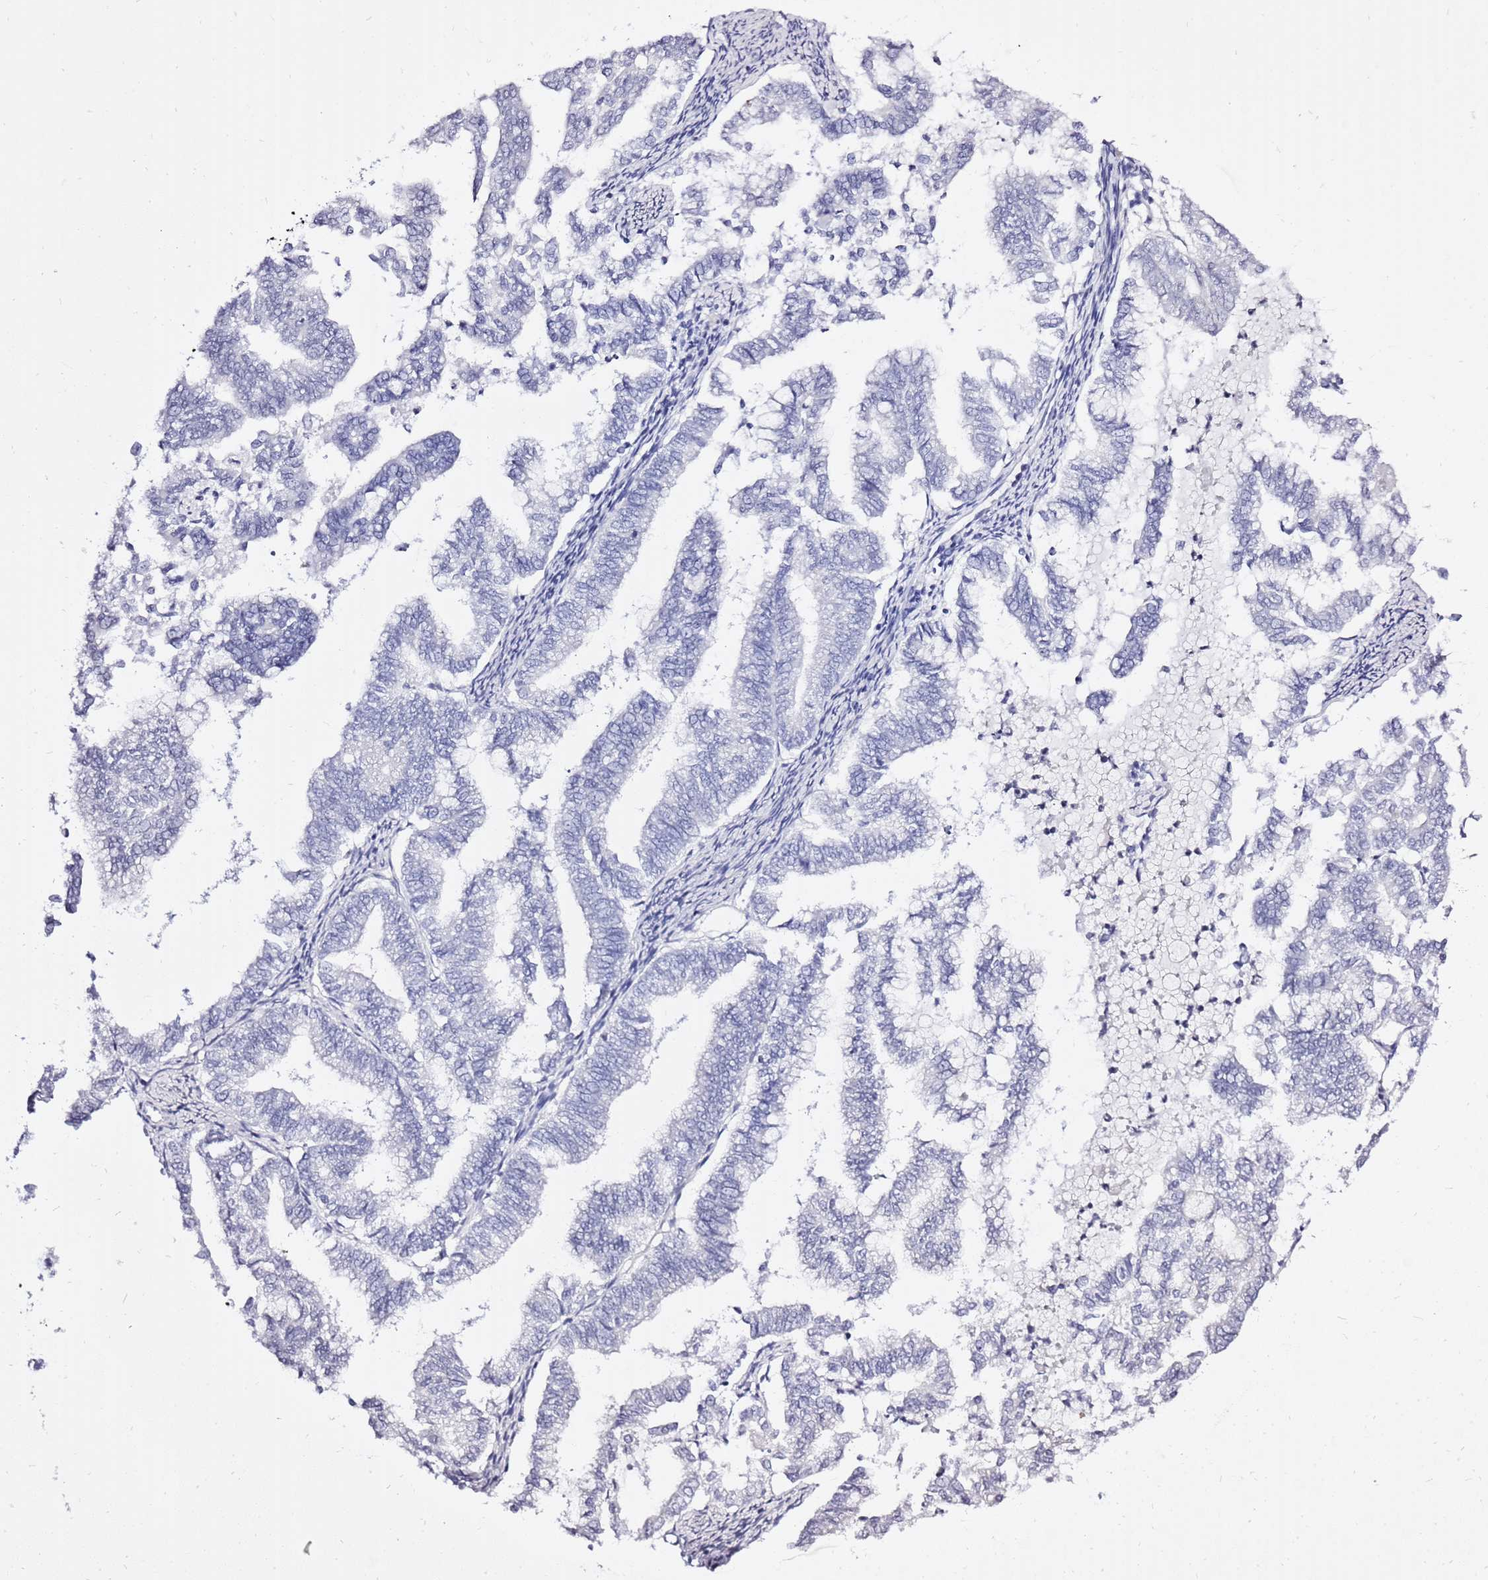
{"staining": {"intensity": "negative", "quantity": "none", "location": "none"}, "tissue": "endometrial cancer", "cell_type": "Tumor cells", "image_type": "cancer", "snomed": [{"axis": "morphology", "description": "Adenocarcinoma, NOS"}, {"axis": "topography", "description": "Endometrium"}], "caption": "DAB (3,3'-diaminobenzidine) immunohistochemical staining of endometrial cancer (adenocarcinoma) displays no significant expression in tumor cells.", "gene": "LIPF", "patient": {"sex": "female", "age": 79}}